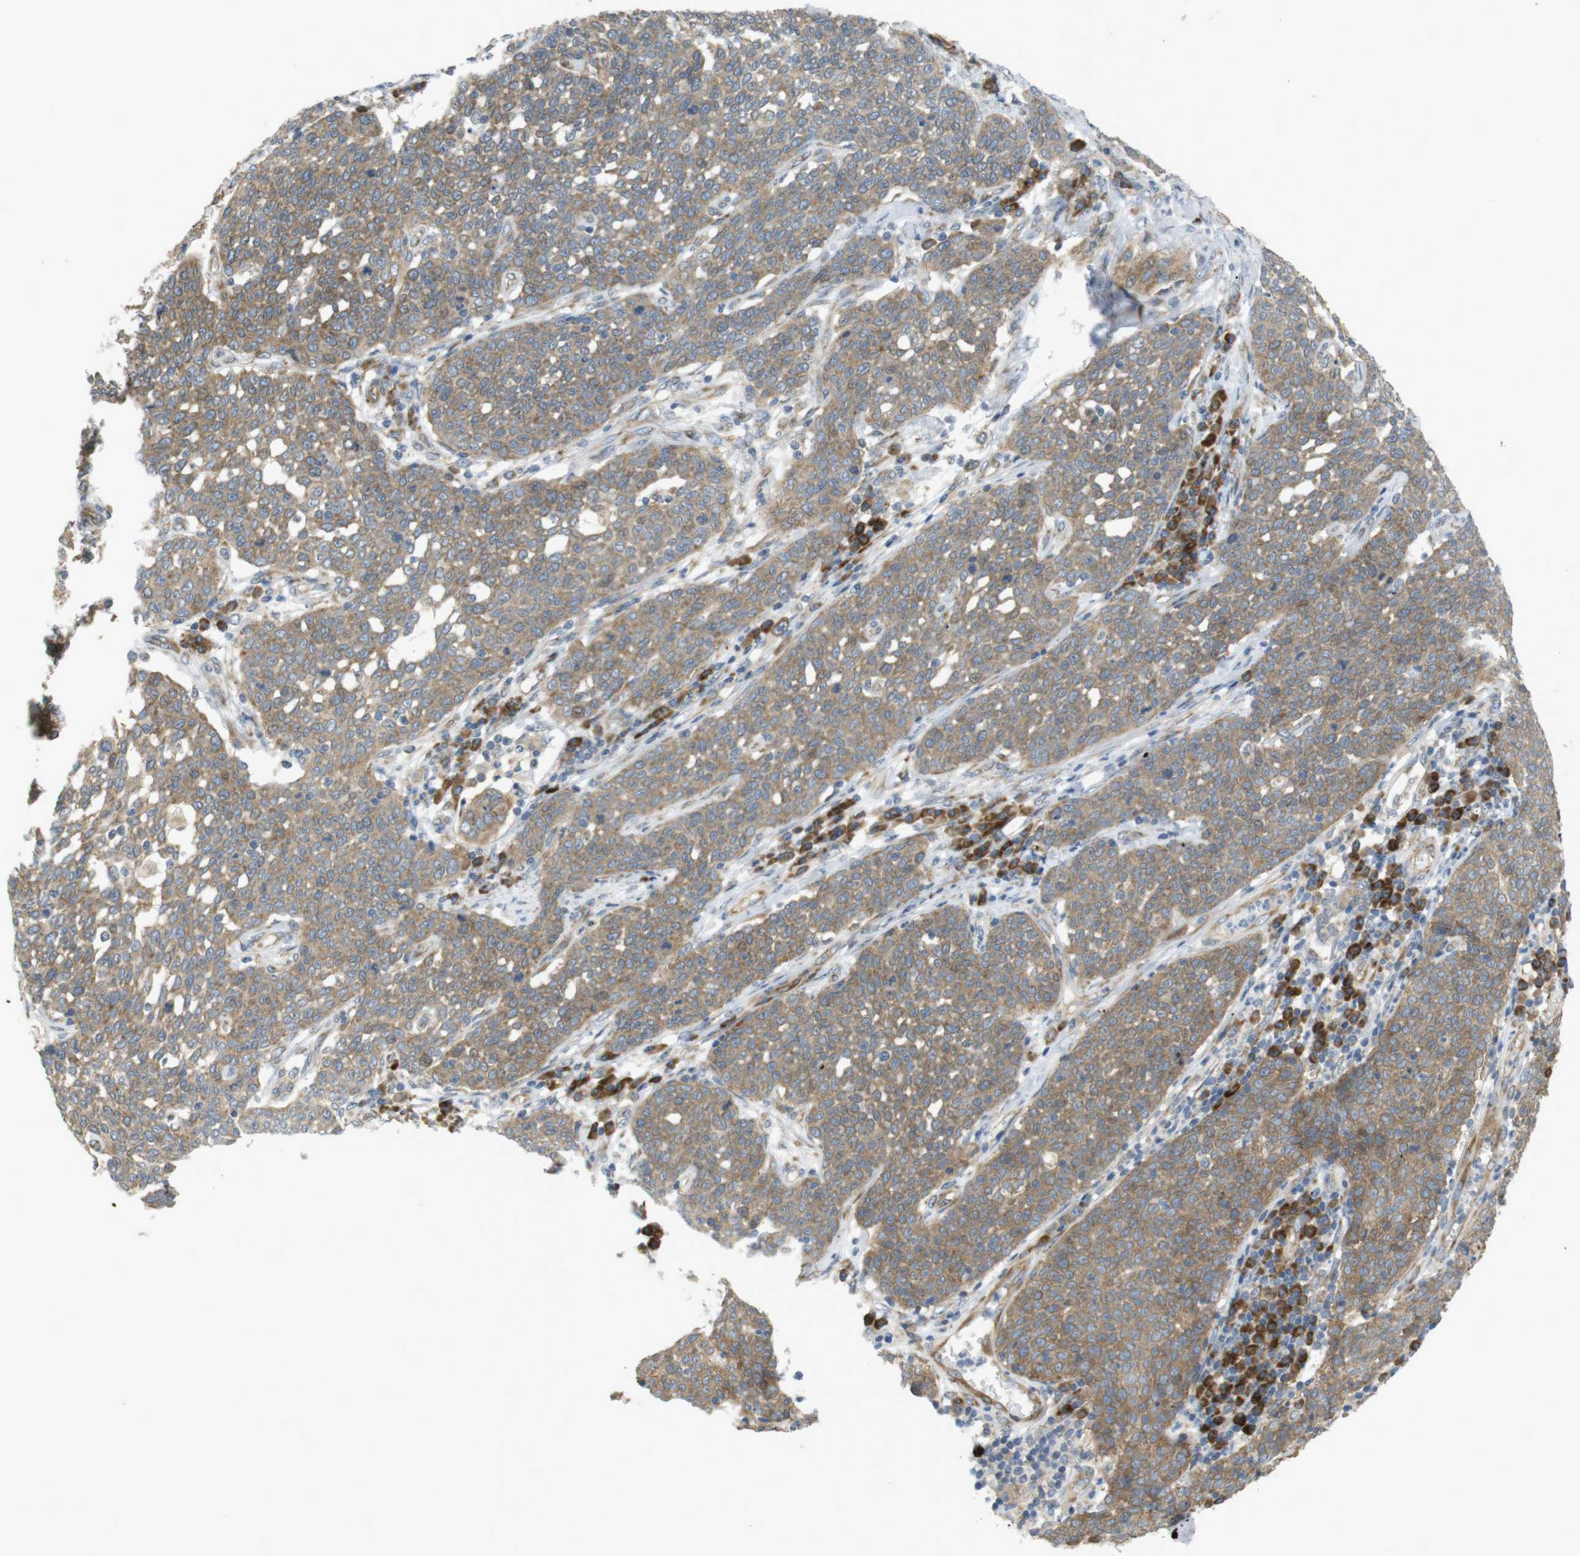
{"staining": {"intensity": "moderate", "quantity": ">75%", "location": "cytoplasmic/membranous"}, "tissue": "cervical cancer", "cell_type": "Tumor cells", "image_type": "cancer", "snomed": [{"axis": "morphology", "description": "Squamous cell carcinoma, NOS"}, {"axis": "topography", "description": "Cervix"}], "caption": "Cervical squamous cell carcinoma stained with DAB IHC shows medium levels of moderate cytoplasmic/membranous staining in approximately >75% of tumor cells.", "gene": "GJC3", "patient": {"sex": "female", "age": 34}}